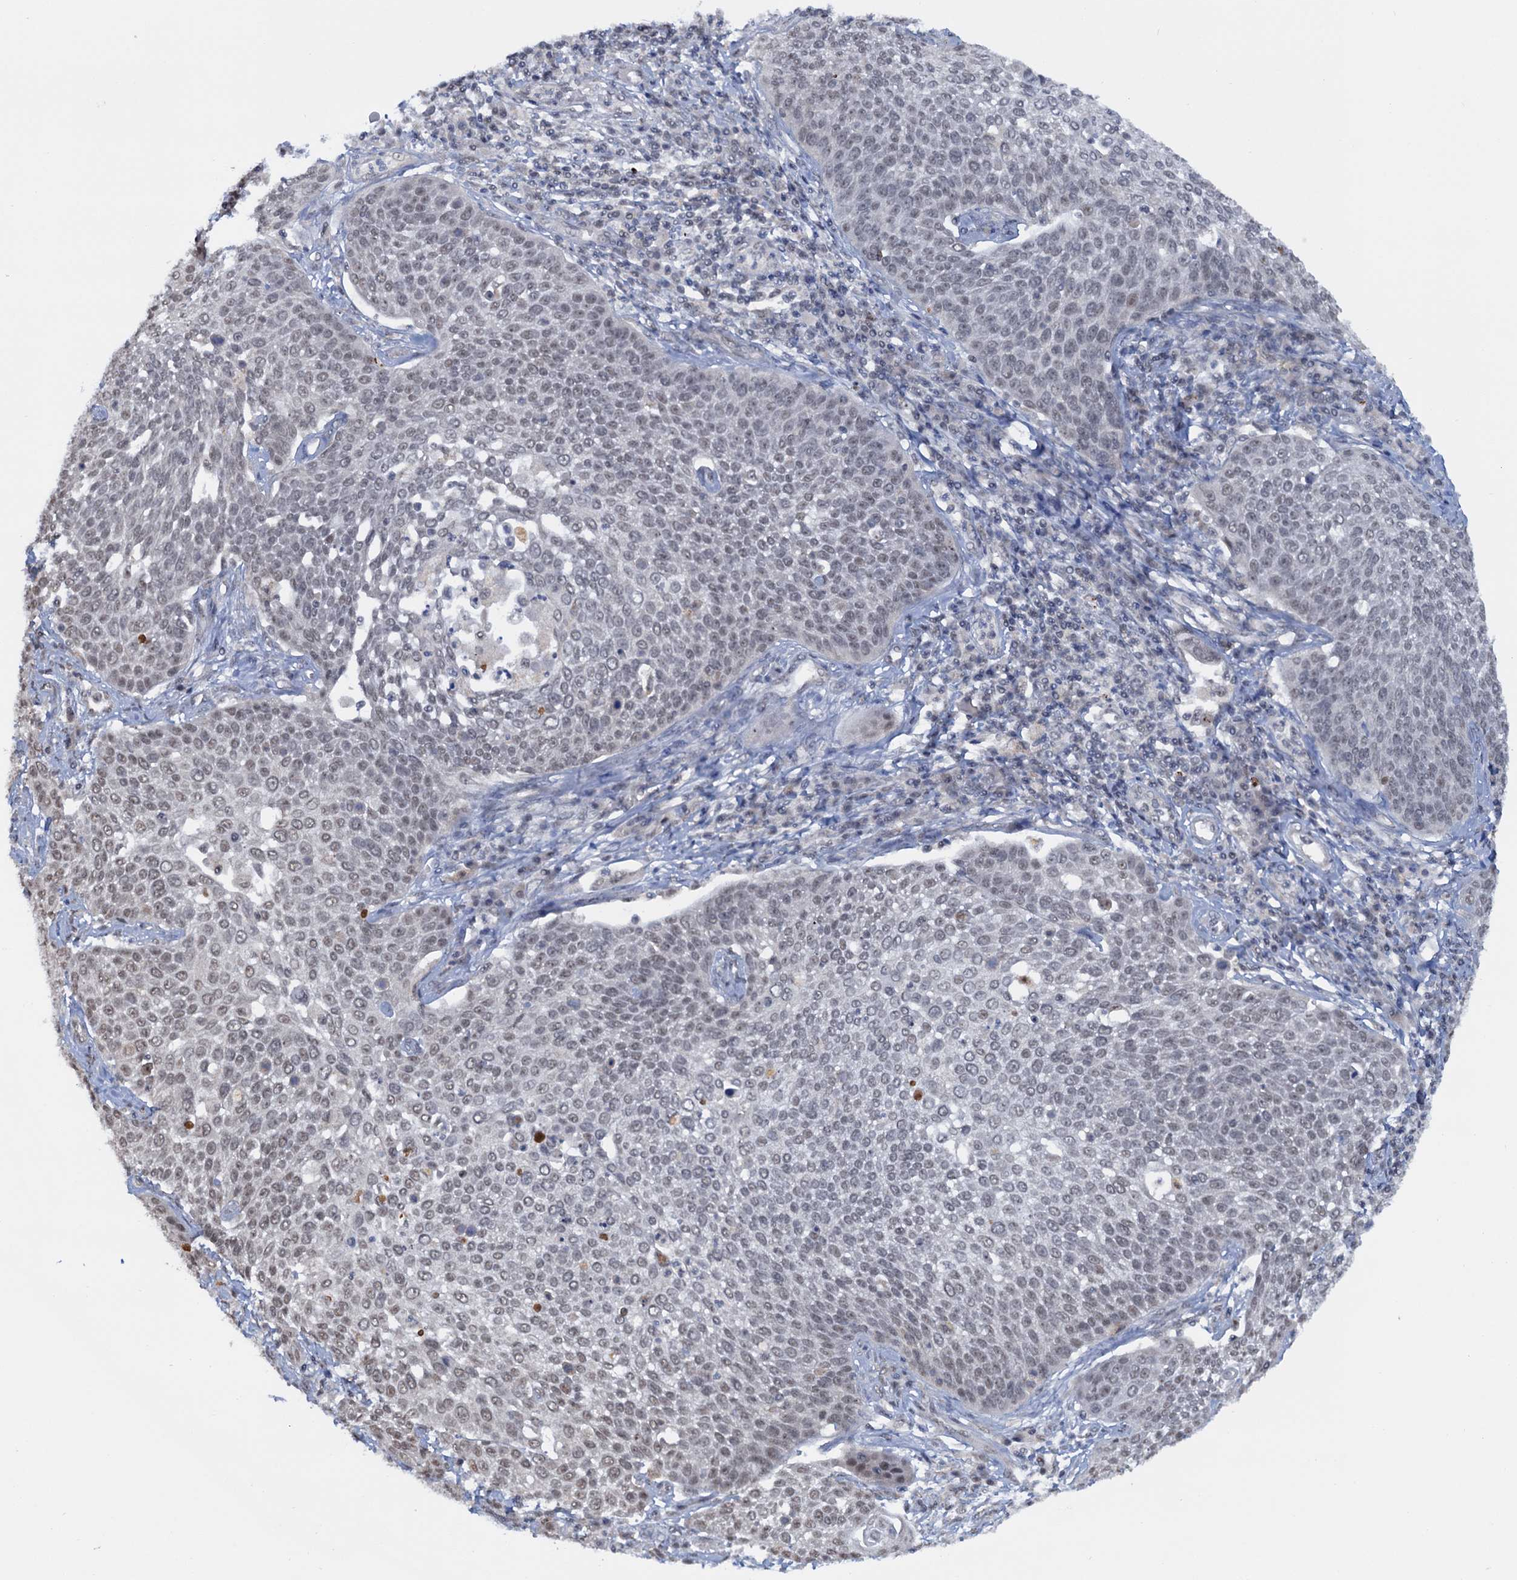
{"staining": {"intensity": "weak", "quantity": "<25%", "location": "nuclear"}, "tissue": "cervical cancer", "cell_type": "Tumor cells", "image_type": "cancer", "snomed": [{"axis": "morphology", "description": "Squamous cell carcinoma, NOS"}, {"axis": "topography", "description": "Cervix"}], "caption": "Squamous cell carcinoma (cervical) stained for a protein using immunohistochemistry exhibits no staining tumor cells.", "gene": "NAT10", "patient": {"sex": "female", "age": 34}}